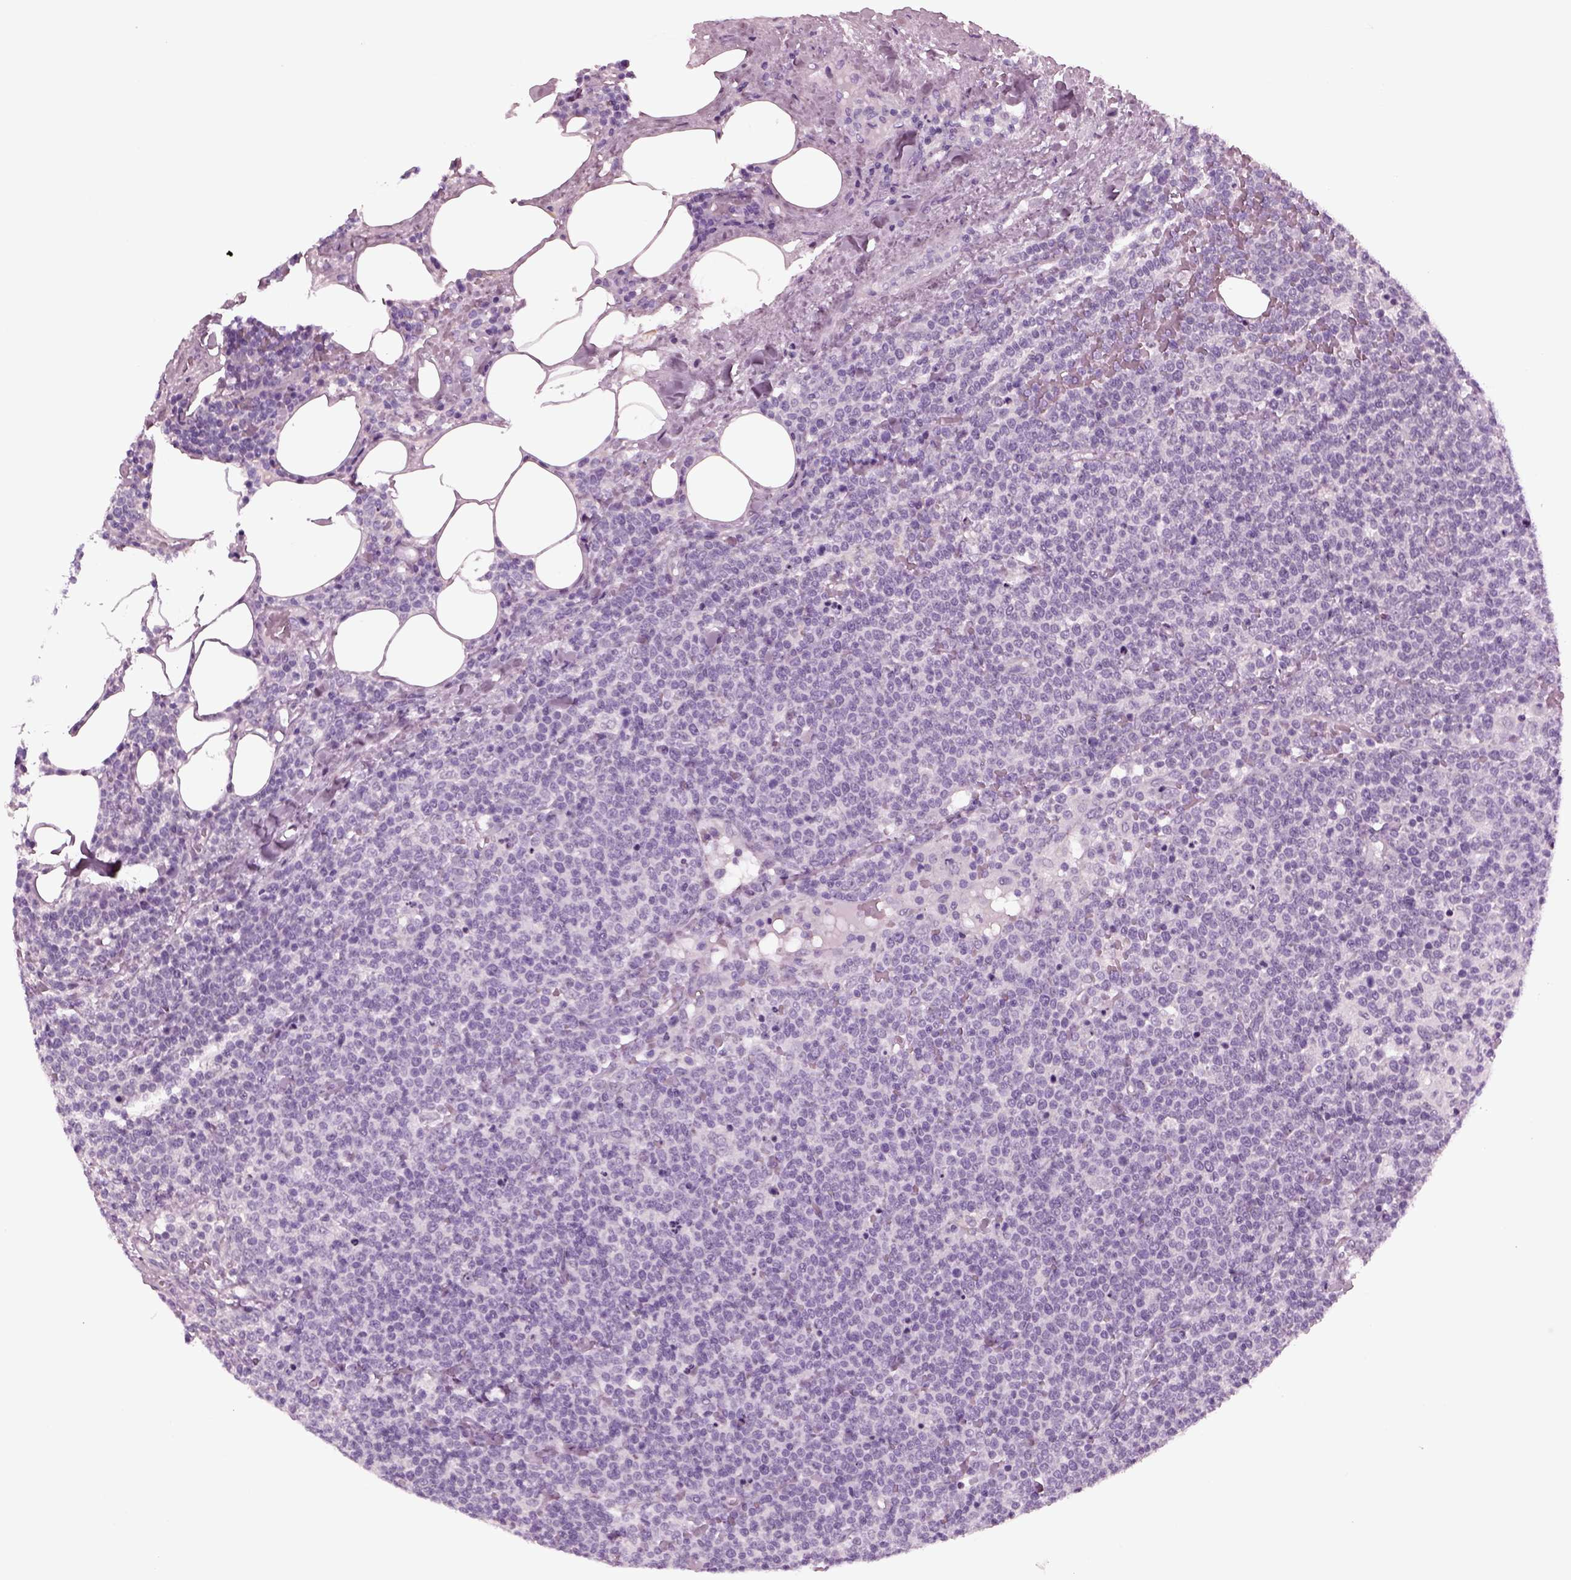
{"staining": {"intensity": "negative", "quantity": "none", "location": "none"}, "tissue": "lymphoma", "cell_type": "Tumor cells", "image_type": "cancer", "snomed": [{"axis": "morphology", "description": "Malignant lymphoma, non-Hodgkin's type, High grade"}, {"axis": "topography", "description": "Lymph node"}], "caption": "Photomicrograph shows no significant protein expression in tumor cells of high-grade malignant lymphoma, non-Hodgkin's type. (Brightfield microscopy of DAB immunohistochemistry (IHC) at high magnification).", "gene": "TPPP2", "patient": {"sex": "male", "age": 61}}